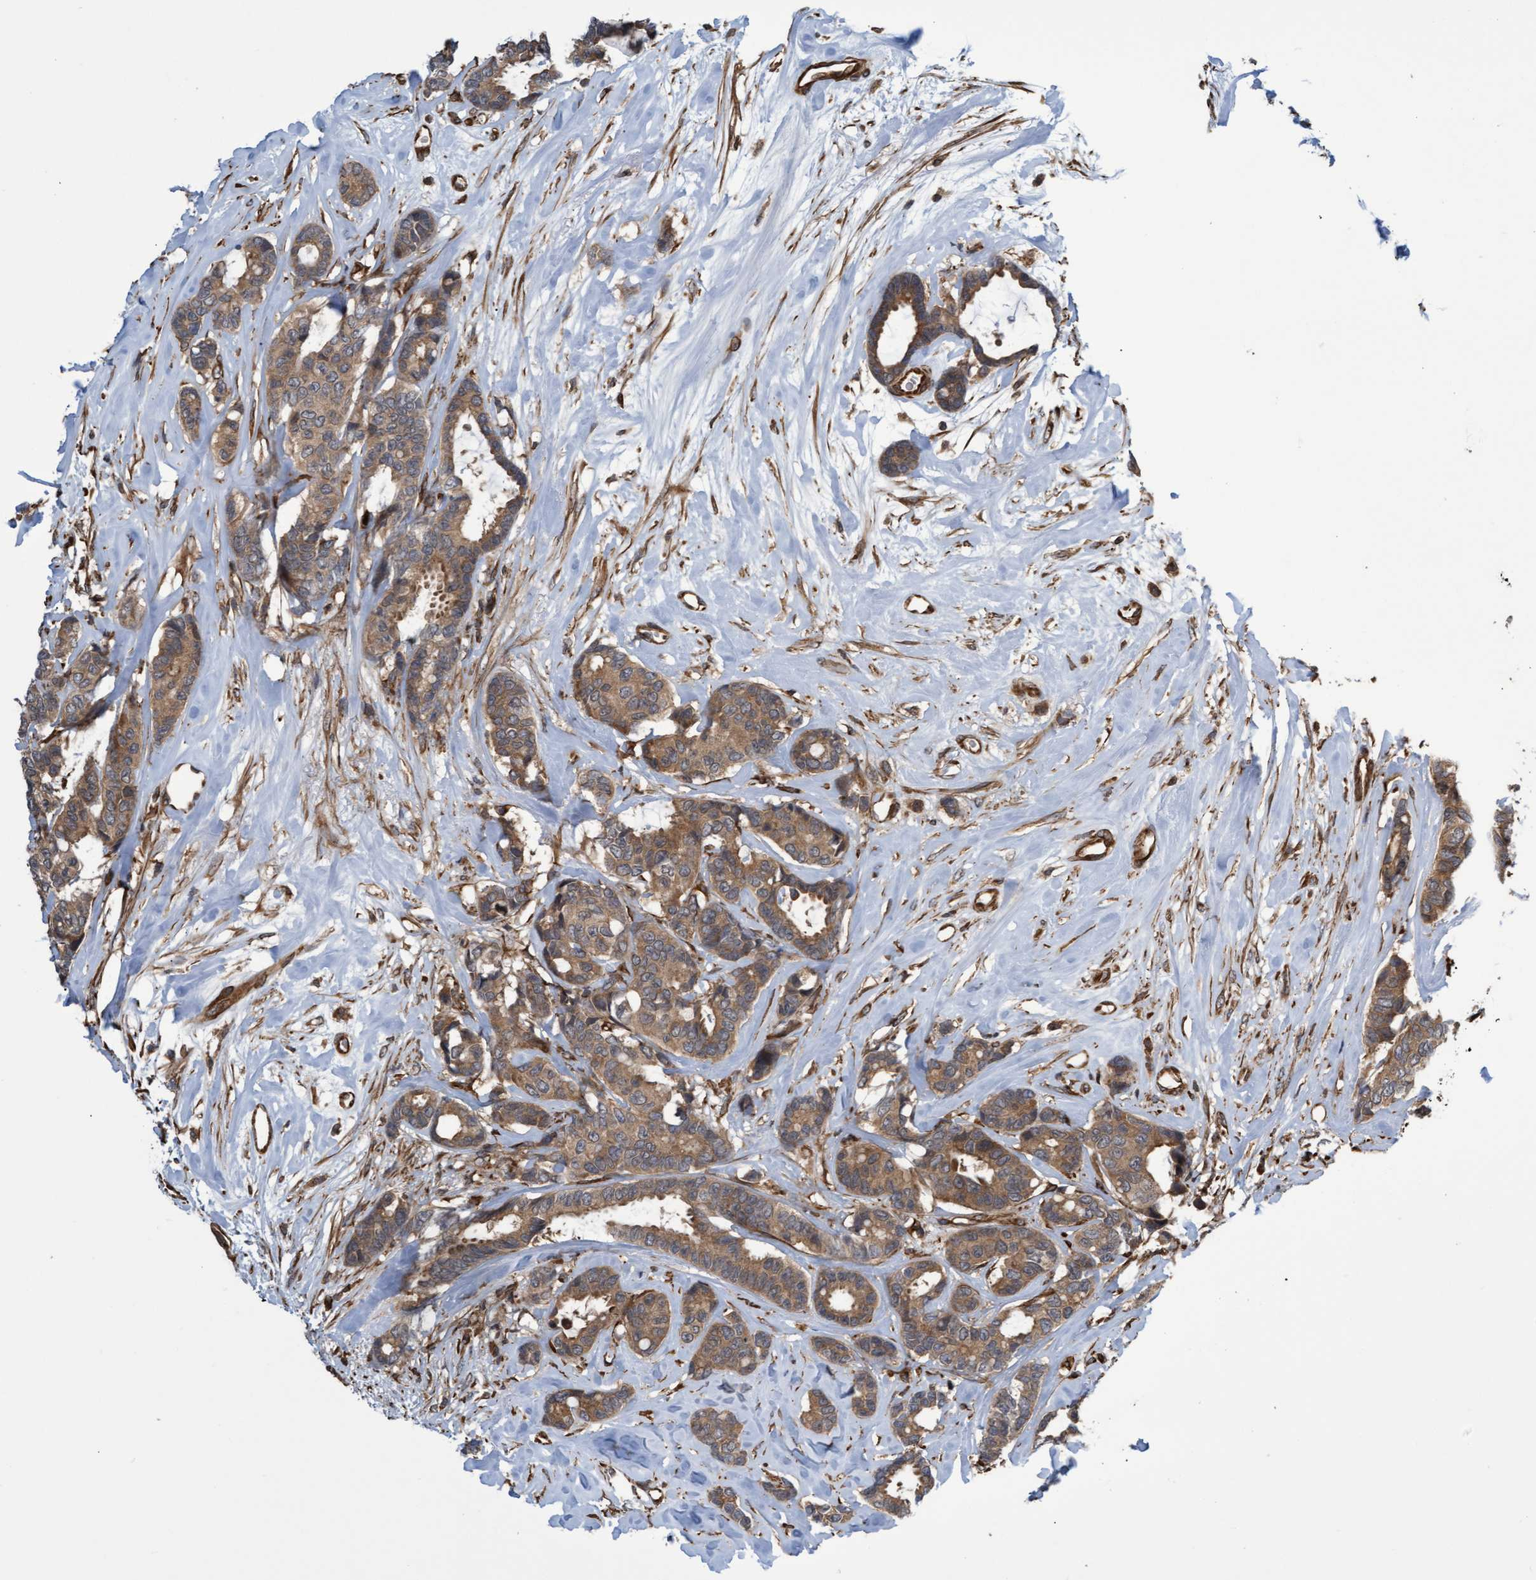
{"staining": {"intensity": "moderate", "quantity": ">75%", "location": "cytoplasmic/membranous"}, "tissue": "breast cancer", "cell_type": "Tumor cells", "image_type": "cancer", "snomed": [{"axis": "morphology", "description": "Duct carcinoma"}, {"axis": "topography", "description": "Breast"}], "caption": "Protein staining reveals moderate cytoplasmic/membranous positivity in approximately >75% of tumor cells in breast cancer (invasive ductal carcinoma). The staining was performed using DAB, with brown indicating positive protein expression. Nuclei are stained blue with hematoxylin.", "gene": "TNFRSF10B", "patient": {"sex": "female", "age": 87}}